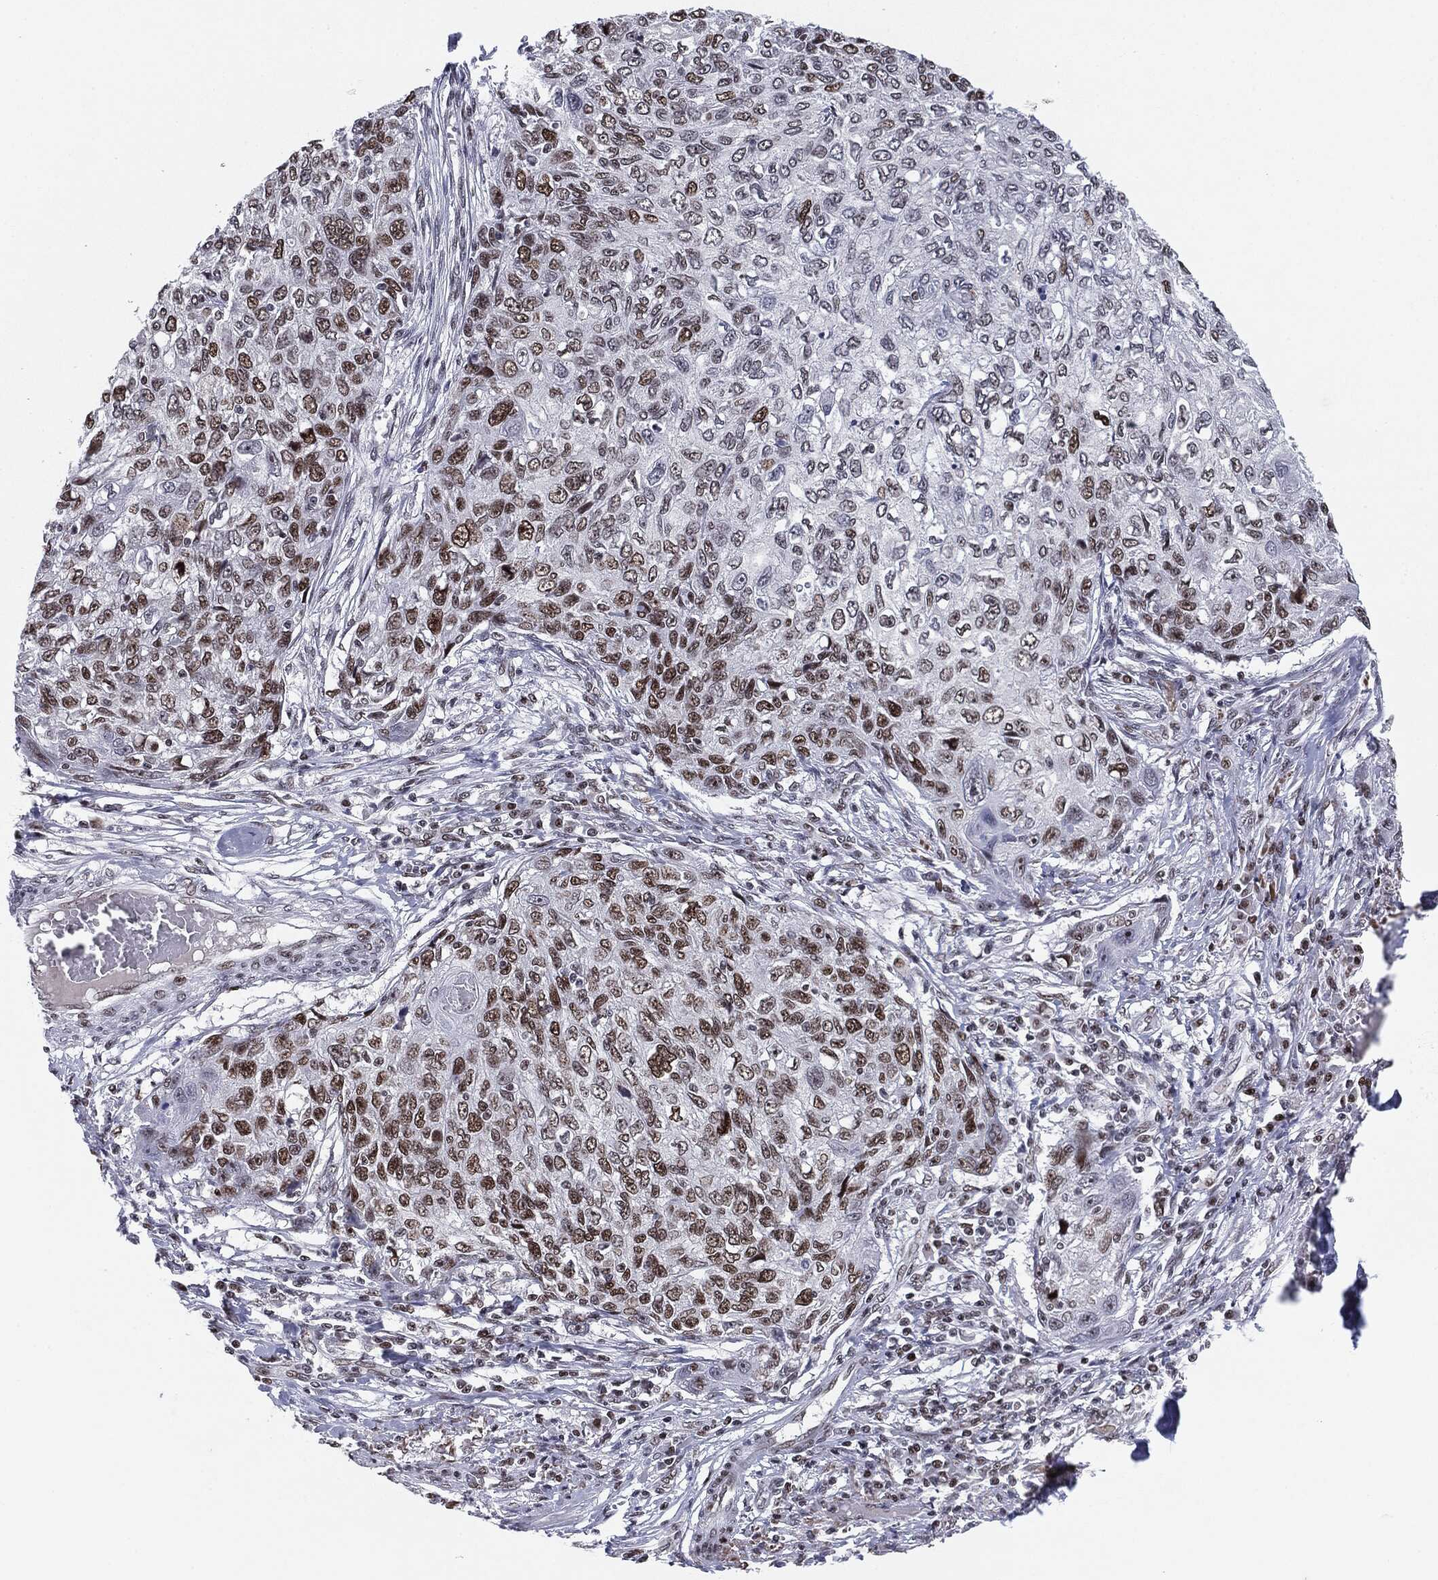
{"staining": {"intensity": "strong", "quantity": "25%-75%", "location": "nuclear"}, "tissue": "skin cancer", "cell_type": "Tumor cells", "image_type": "cancer", "snomed": [{"axis": "morphology", "description": "Squamous cell carcinoma, NOS"}, {"axis": "topography", "description": "Skin"}], "caption": "Brown immunohistochemical staining in squamous cell carcinoma (skin) shows strong nuclear positivity in approximately 25%-75% of tumor cells. The staining was performed using DAB (3,3'-diaminobenzidine), with brown indicating positive protein expression. Nuclei are stained blue with hematoxylin.", "gene": "MDC1", "patient": {"sex": "male", "age": 92}}